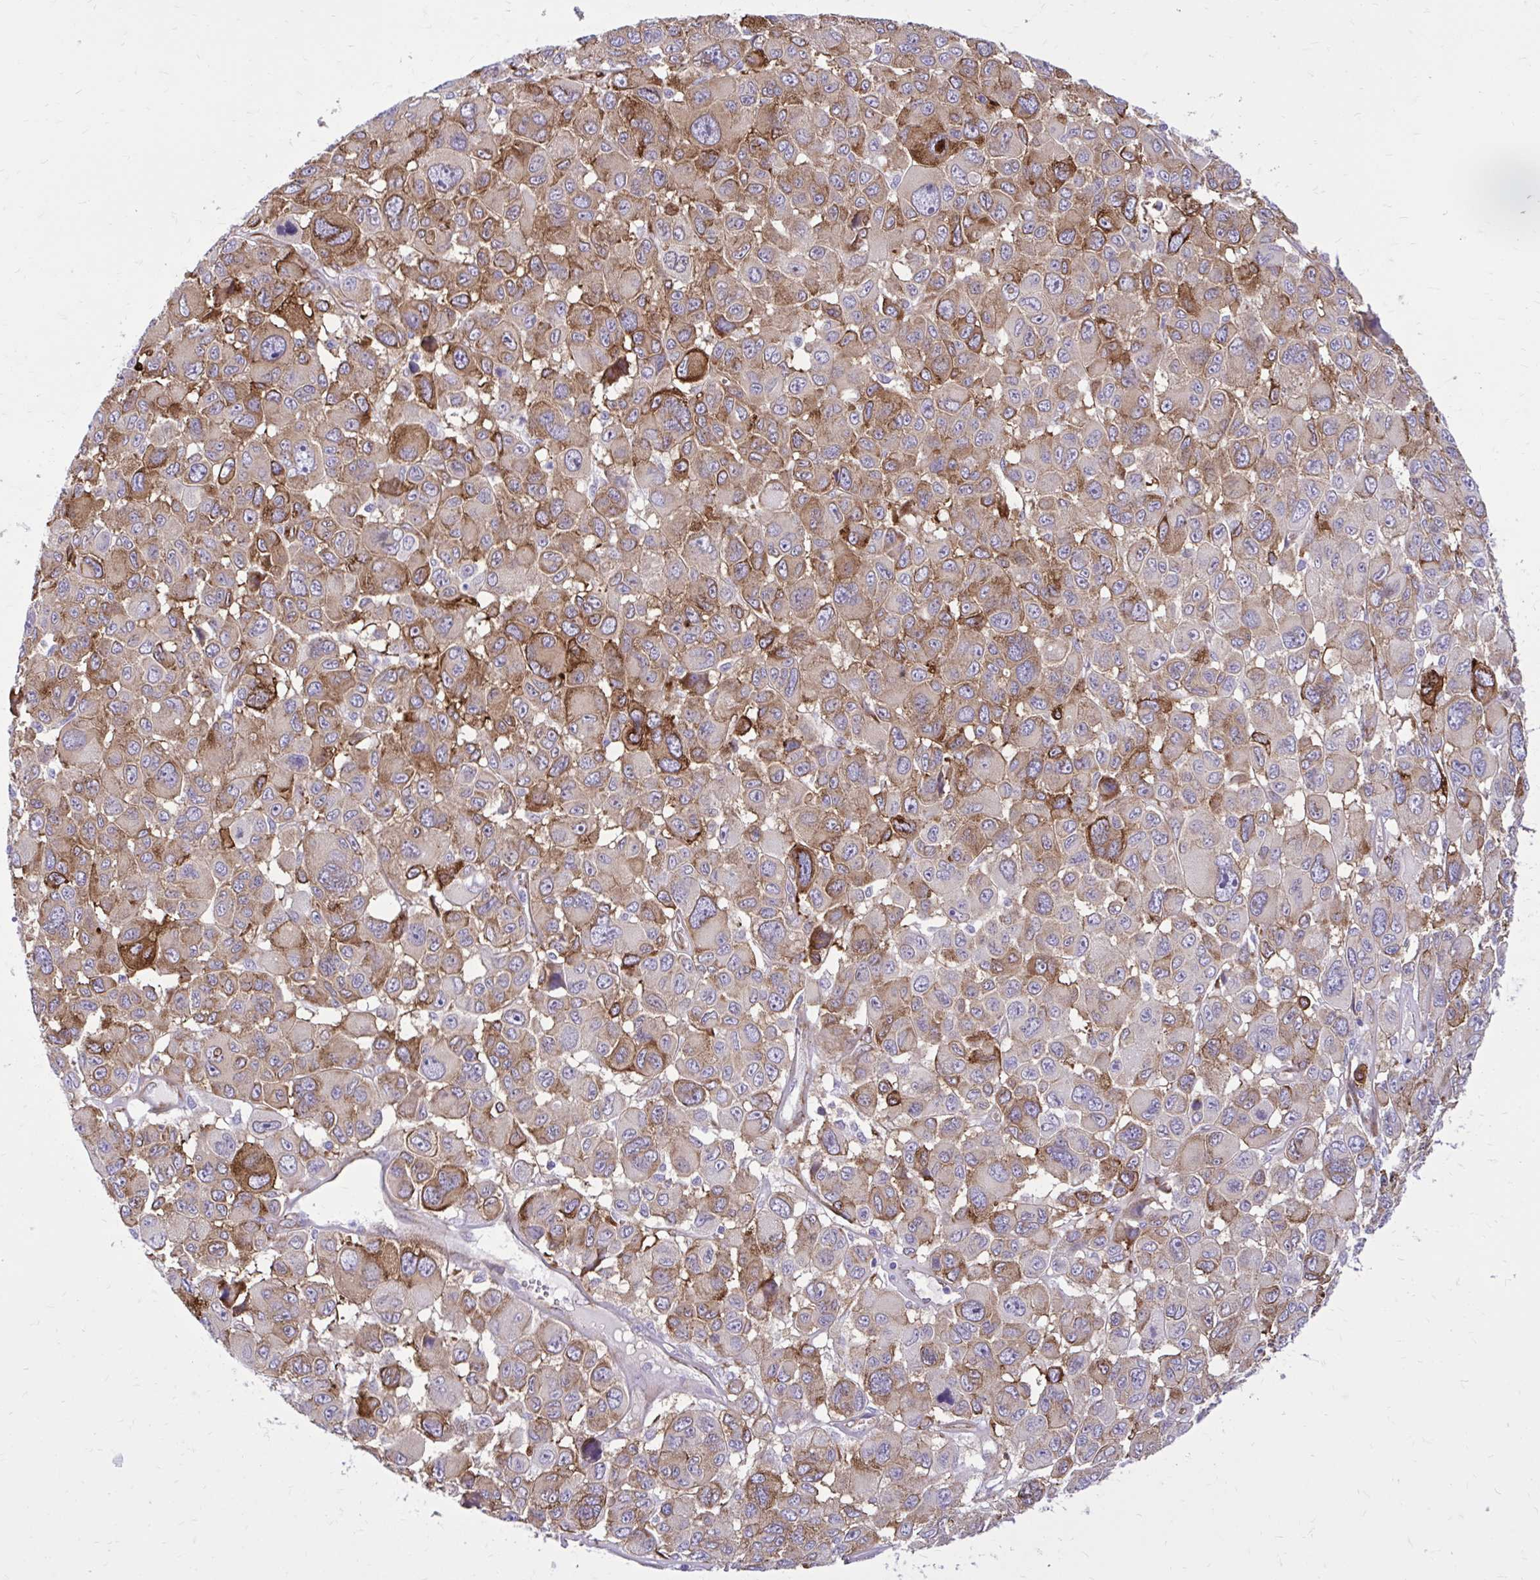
{"staining": {"intensity": "moderate", "quantity": "<25%", "location": "cytoplasmic/membranous"}, "tissue": "melanoma", "cell_type": "Tumor cells", "image_type": "cancer", "snomed": [{"axis": "morphology", "description": "Malignant melanoma, NOS"}, {"axis": "topography", "description": "Skin"}], "caption": "An IHC photomicrograph of tumor tissue is shown. Protein staining in brown highlights moderate cytoplasmic/membranous positivity in melanoma within tumor cells. (DAB (3,3'-diaminobenzidine) = brown stain, brightfield microscopy at high magnification).", "gene": "BEND5", "patient": {"sex": "female", "age": 66}}